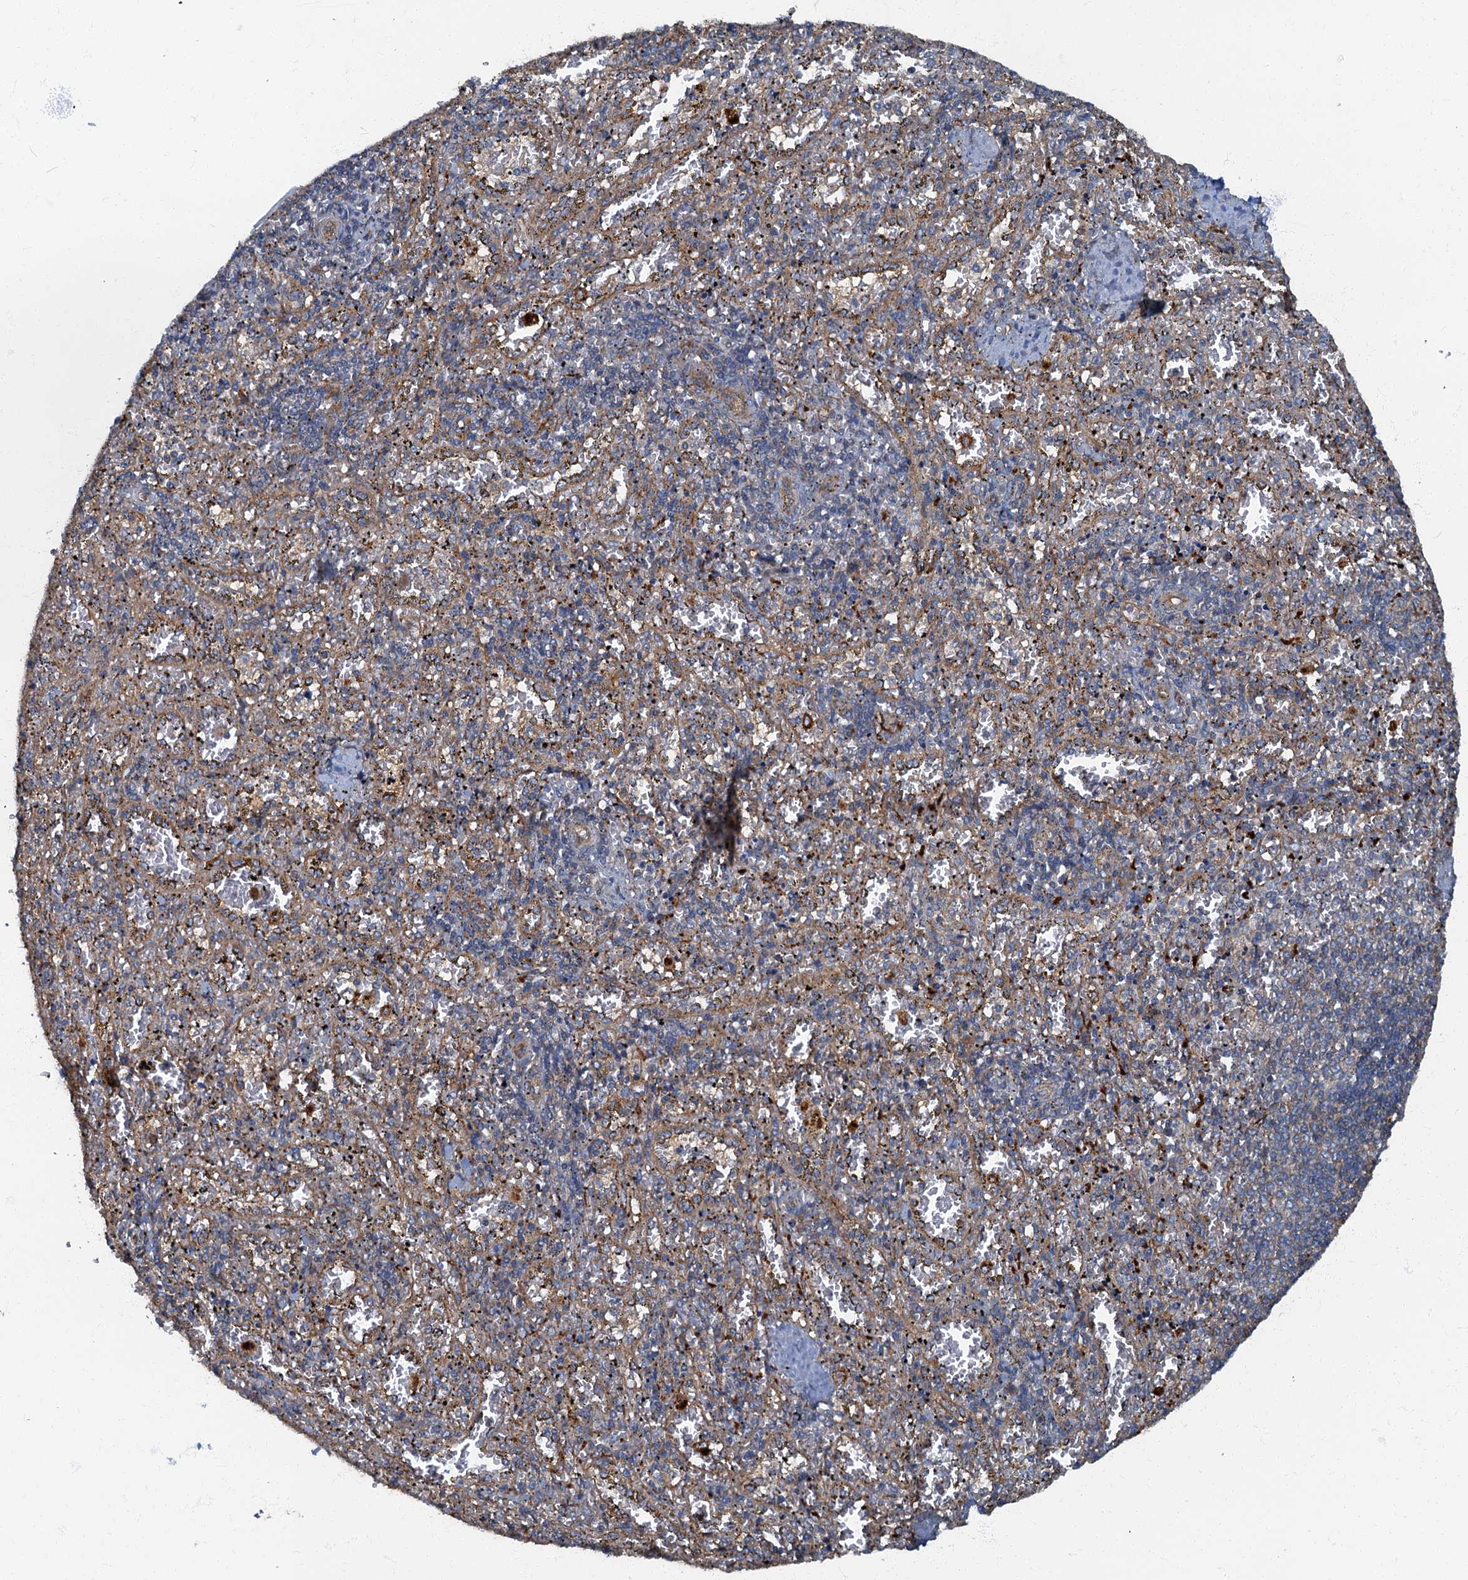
{"staining": {"intensity": "negative", "quantity": "none", "location": "none"}, "tissue": "spleen", "cell_type": "Cells in red pulp", "image_type": "normal", "snomed": [{"axis": "morphology", "description": "Normal tissue, NOS"}, {"axis": "topography", "description": "Spleen"}], "caption": "This is a photomicrograph of IHC staining of normal spleen, which shows no staining in cells in red pulp.", "gene": "ARL11", "patient": {"sex": "male", "age": 11}}